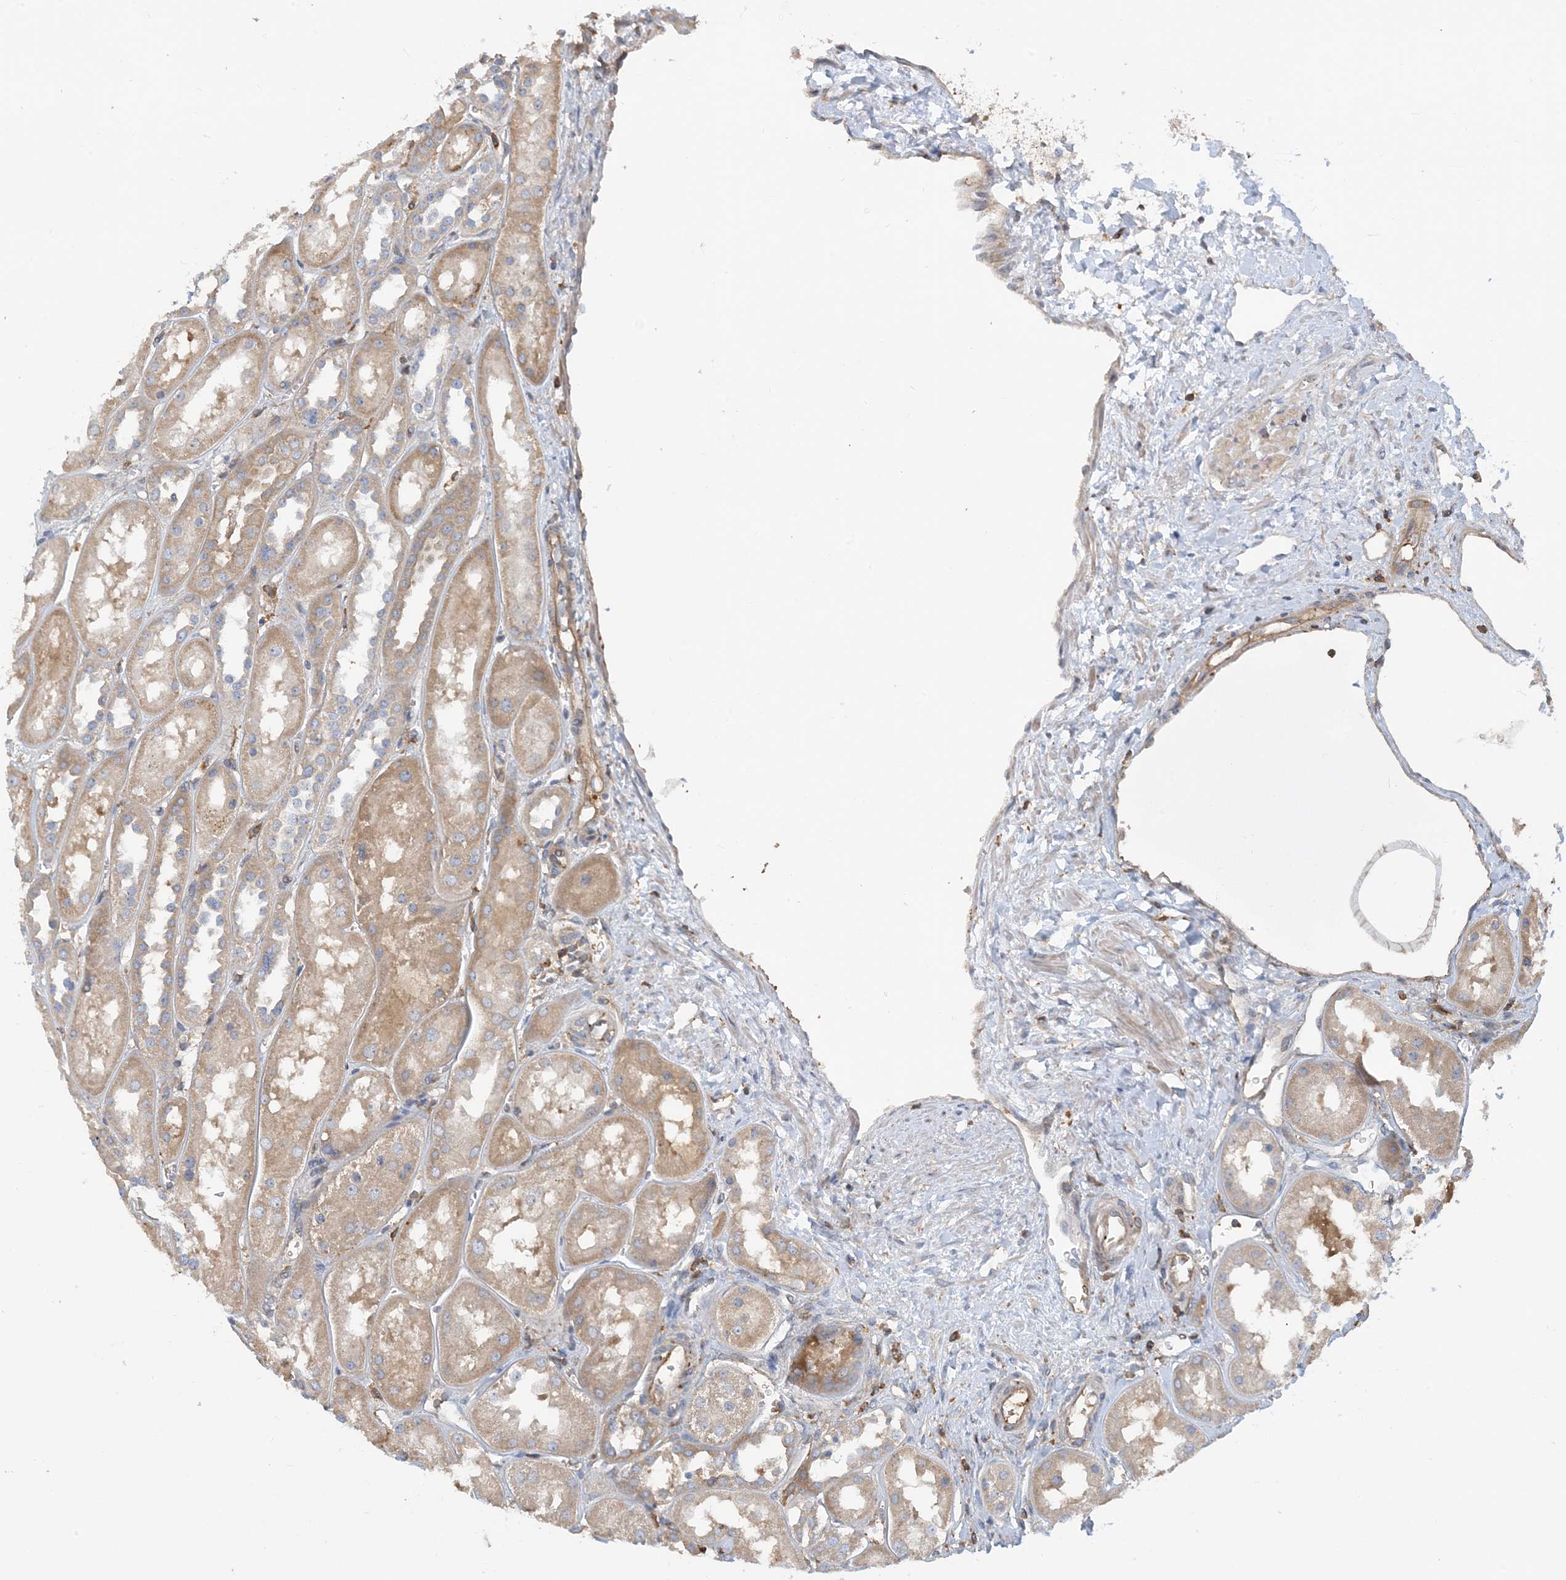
{"staining": {"intensity": "weak", "quantity": "<25%", "location": "cytoplasmic/membranous"}, "tissue": "kidney", "cell_type": "Cells in glomeruli", "image_type": "normal", "snomed": [{"axis": "morphology", "description": "Normal tissue, NOS"}, {"axis": "topography", "description": "Kidney"}], "caption": "Immunohistochemistry of unremarkable human kidney exhibits no staining in cells in glomeruli. The staining is performed using DAB (3,3'-diaminobenzidine) brown chromogen with nuclei counter-stained in using hematoxylin.", "gene": "SFMBT2", "patient": {"sex": "male", "age": 70}}